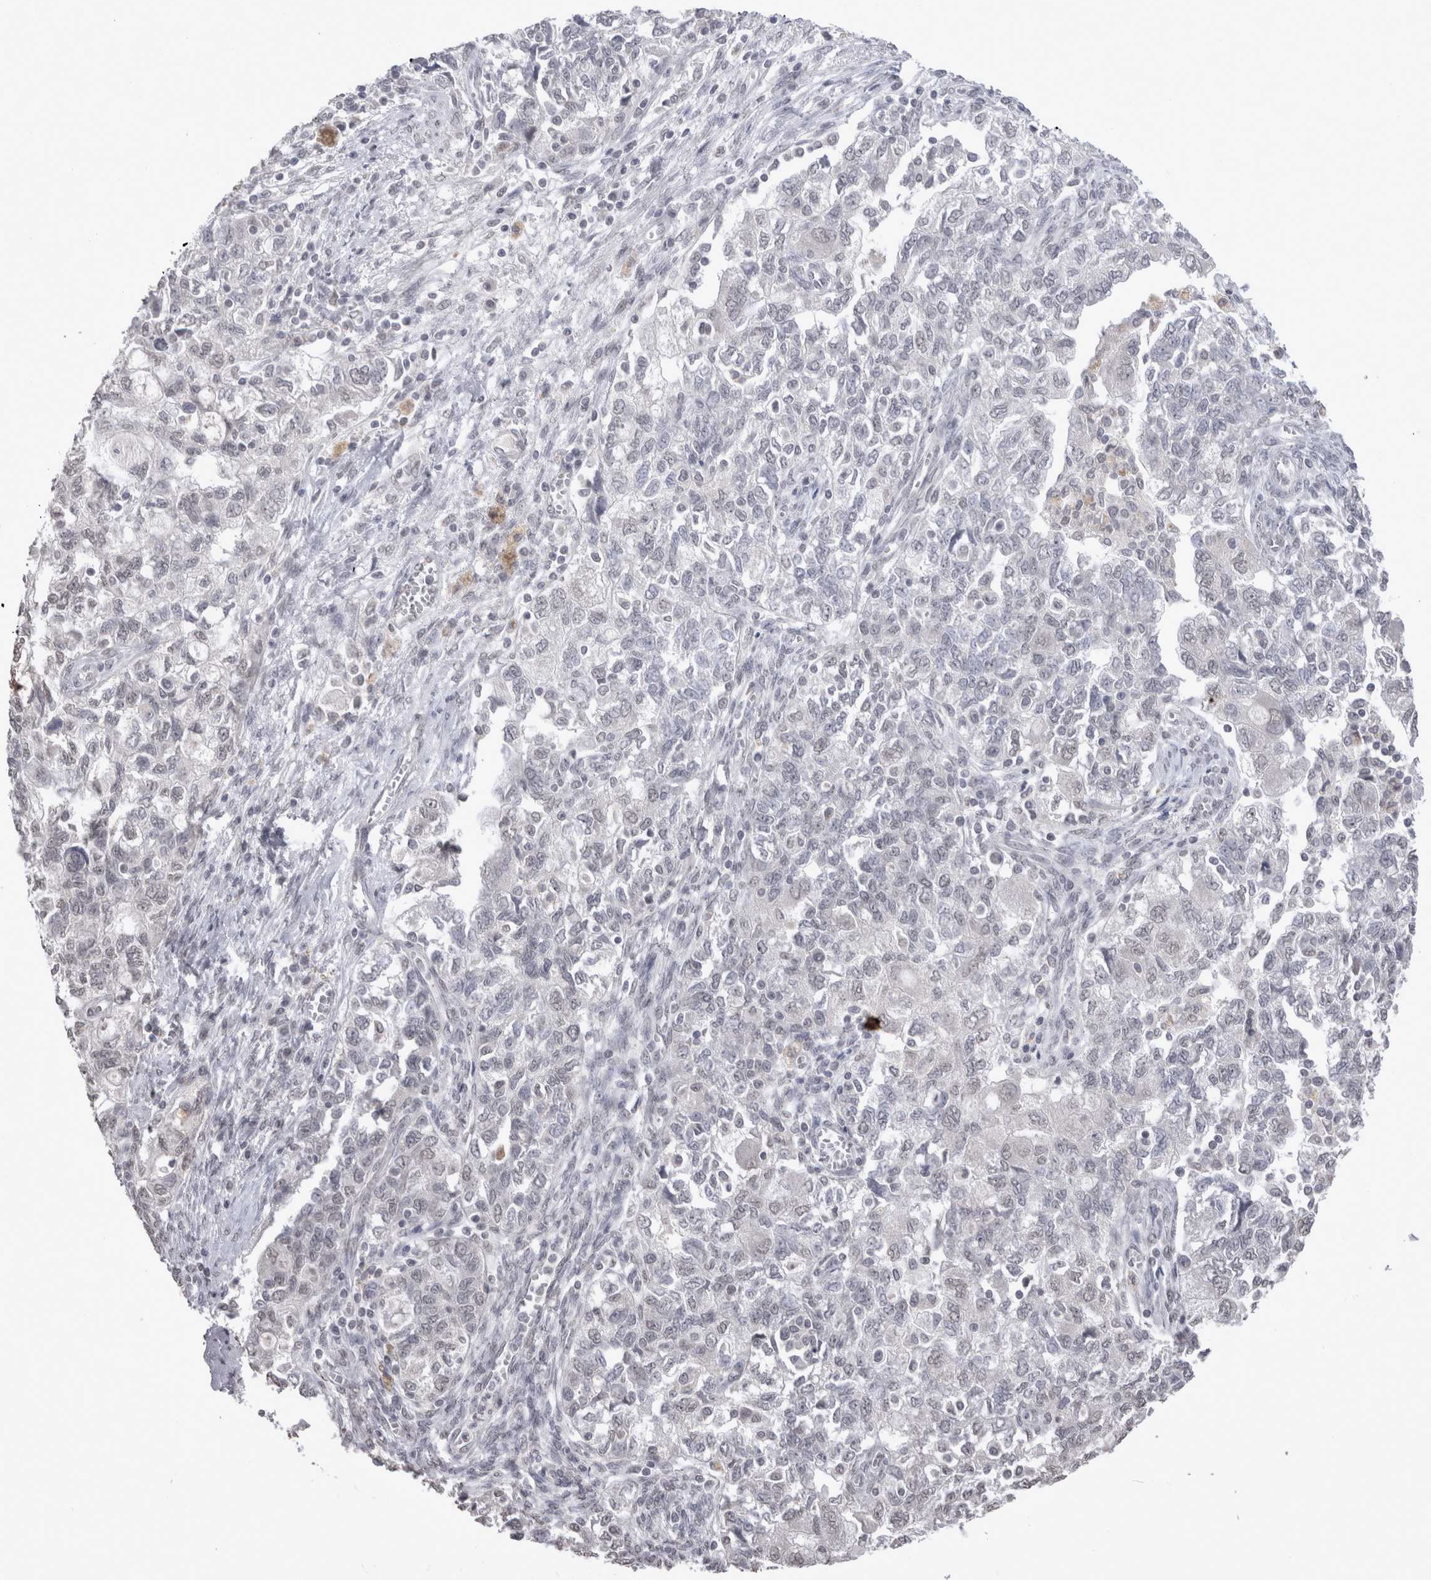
{"staining": {"intensity": "negative", "quantity": "none", "location": "none"}, "tissue": "ovarian cancer", "cell_type": "Tumor cells", "image_type": "cancer", "snomed": [{"axis": "morphology", "description": "Carcinoma, NOS"}, {"axis": "morphology", "description": "Cystadenocarcinoma, serous, NOS"}, {"axis": "topography", "description": "Ovary"}], "caption": "The immunohistochemistry image has no significant expression in tumor cells of ovarian cancer tissue.", "gene": "DDX4", "patient": {"sex": "female", "age": 69}}